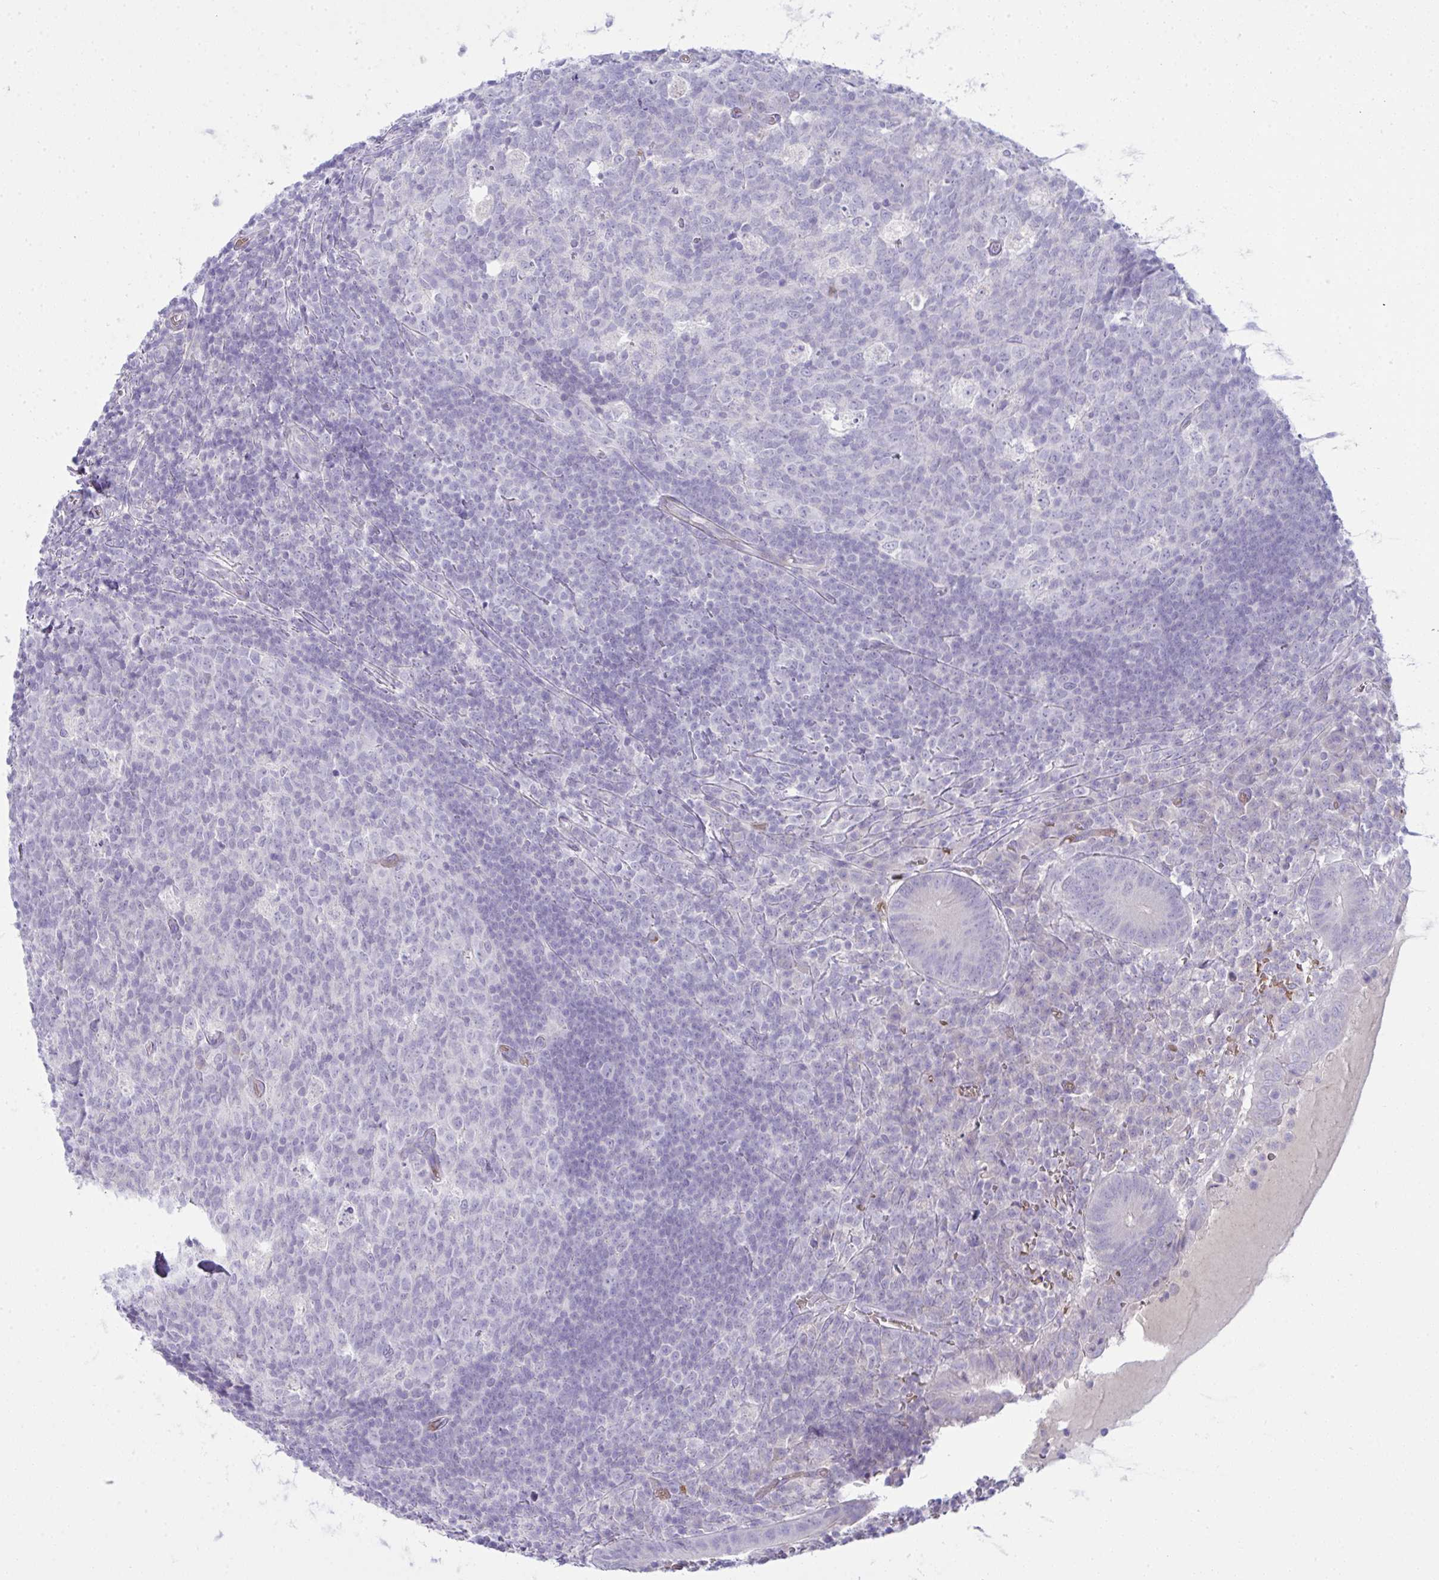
{"staining": {"intensity": "negative", "quantity": "none", "location": "none"}, "tissue": "appendix", "cell_type": "Glandular cells", "image_type": "normal", "snomed": [{"axis": "morphology", "description": "Normal tissue, NOS"}, {"axis": "topography", "description": "Appendix"}], "caption": "DAB (3,3'-diaminobenzidine) immunohistochemical staining of unremarkable human appendix reveals no significant expression in glandular cells.", "gene": "SPTB", "patient": {"sex": "male", "age": 18}}